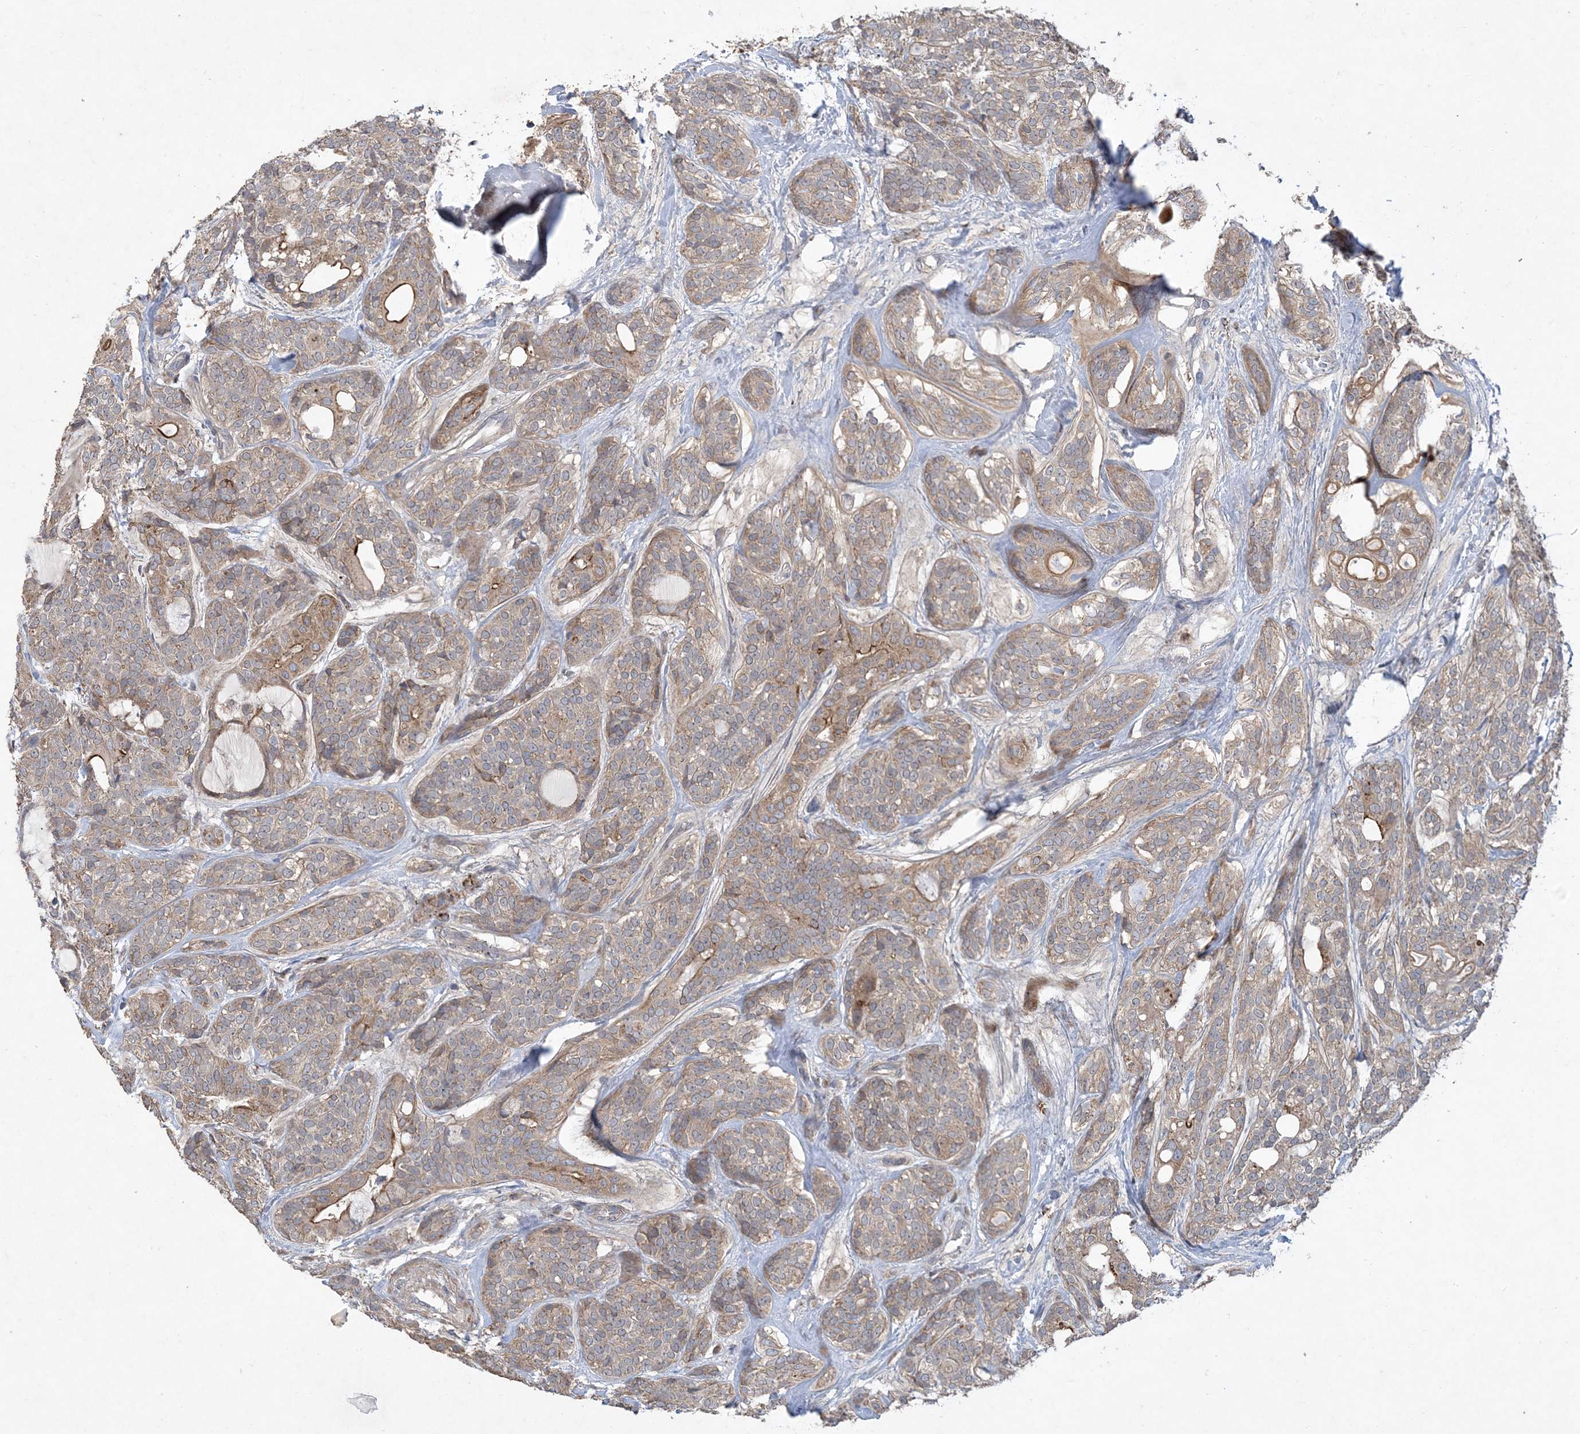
{"staining": {"intensity": "moderate", "quantity": ">75%", "location": "cytoplasmic/membranous"}, "tissue": "head and neck cancer", "cell_type": "Tumor cells", "image_type": "cancer", "snomed": [{"axis": "morphology", "description": "Adenocarcinoma, NOS"}, {"axis": "topography", "description": "Head-Neck"}], "caption": "Protein expression analysis of adenocarcinoma (head and neck) demonstrates moderate cytoplasmic/membranous expression in about >75% of tumor cells. The protein is shown in brown color, while the nuclei are stained blue.", "gene": "MASP2", "patient": {"sex": "male", "age": 66}}